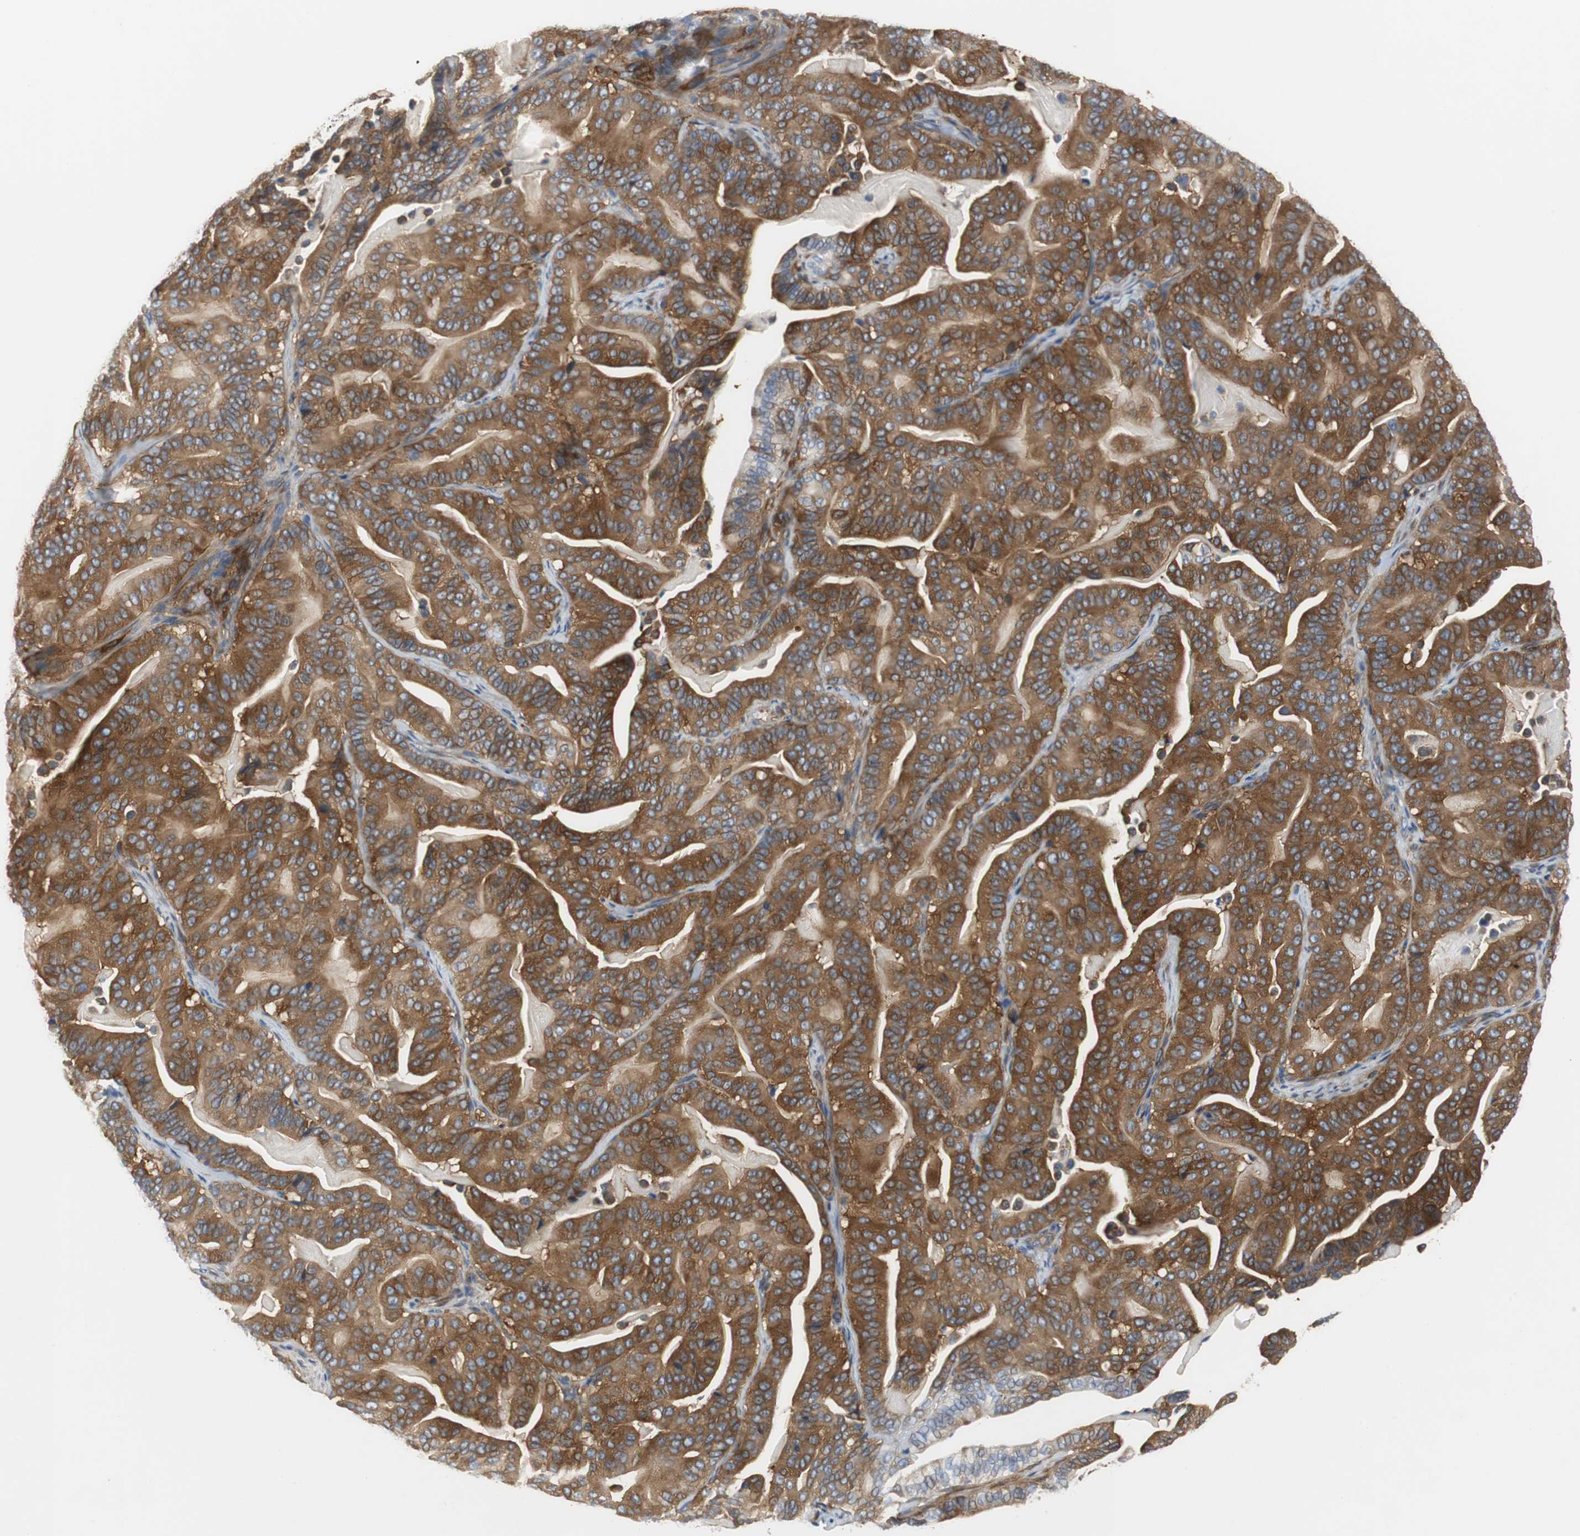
{"staining": {"intensity": "strong", "quantity": ">75%", "location": "cytoplasmic/membranous"}, "tissue": "pancreatic cancer", "cell_type": "Tumor cells", "image_type": "cancer", "snomed": [{"axis": "morphology", "description": "Adenocarcinoma, NOS"}, {"axis": "topography", "description": "Pancreas"}], "caption": "A micrograph of human pancreatic cancer (adenocarcinoma) stained for a protein exhibits strong cytoplasmic/membranous brown staining in tumor cells.", "gene": "GYS1", "patient": {"sex": "male", "age": 63}}